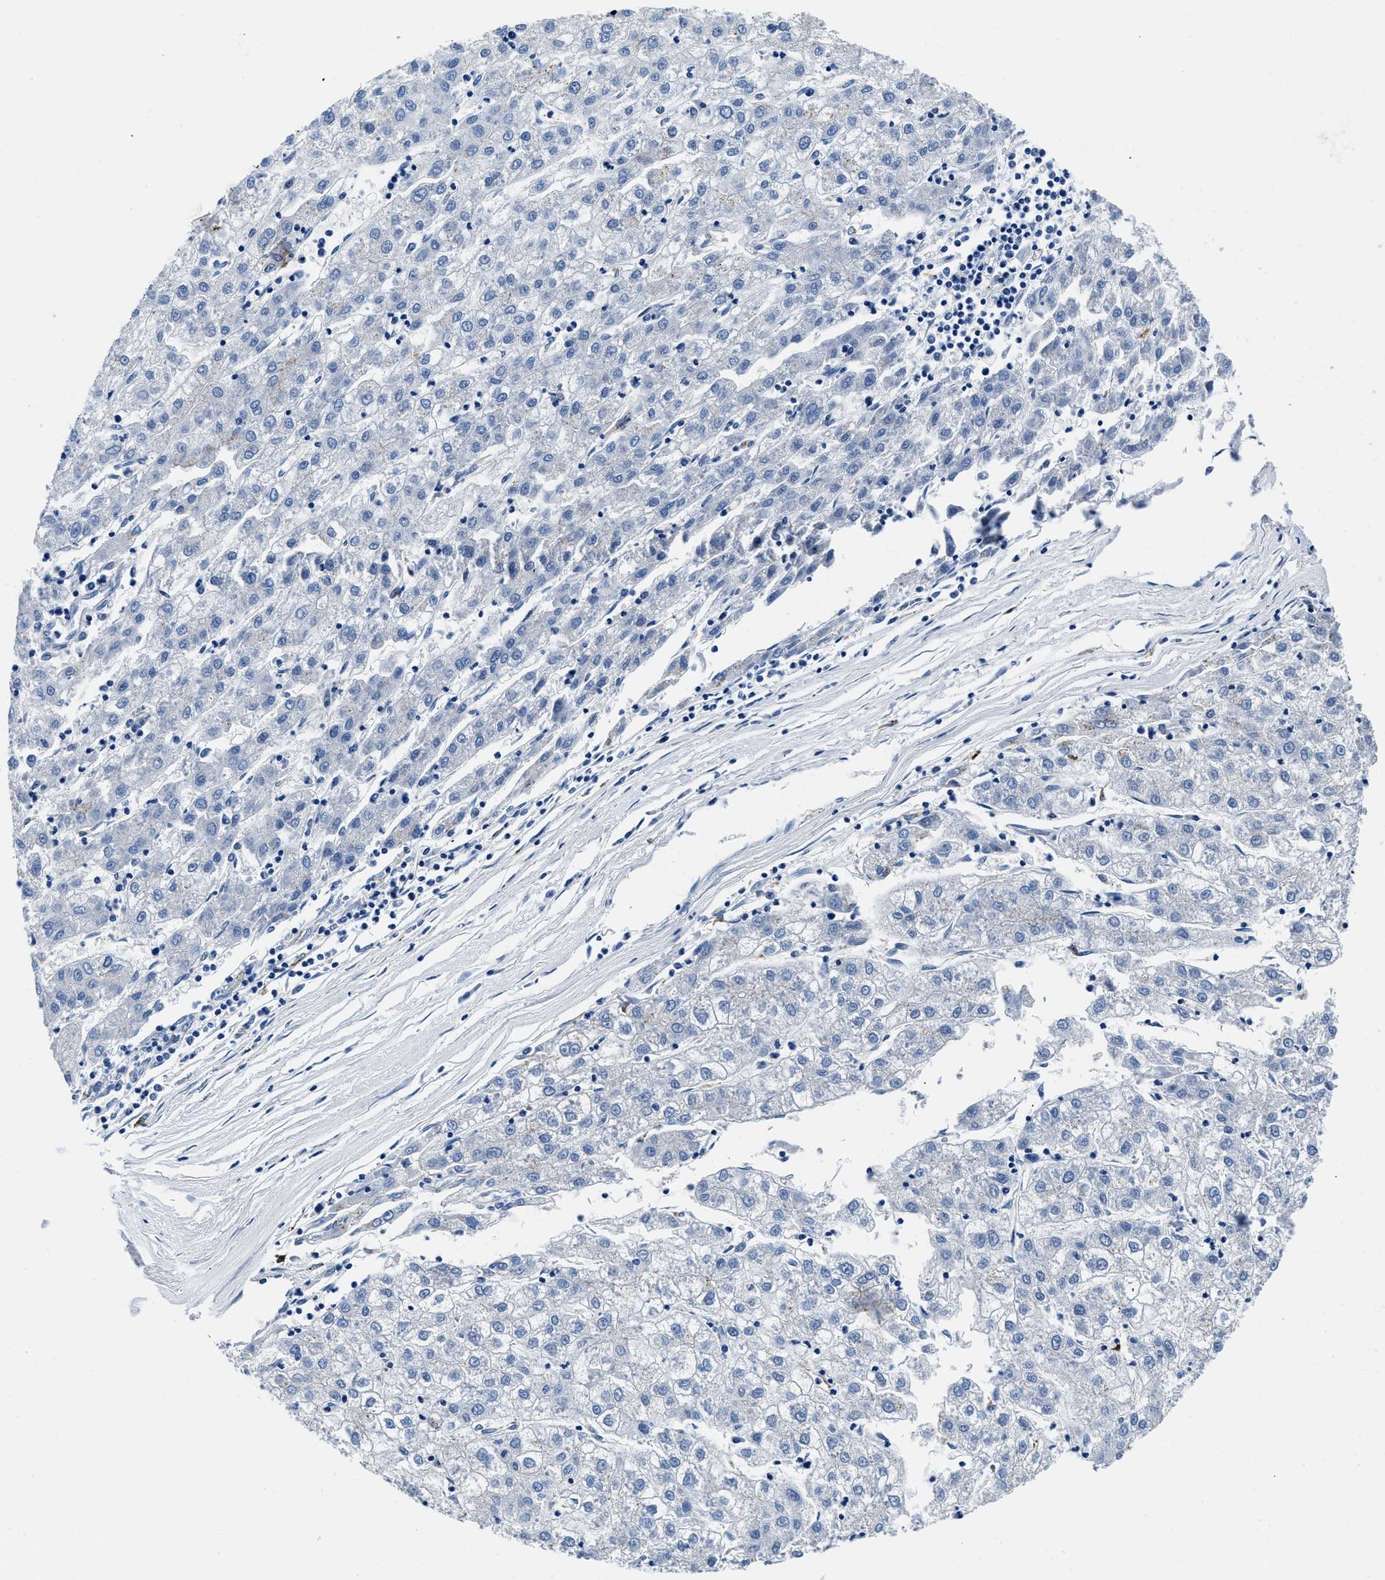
{"staining": {"intensity": "negative", "quantity": "none", "location": "none"}, "tissue": "liver cancer", "cell_type": "Tumor cells", "image_type": "cancer", "snomed": [{"axis": "morphology", "description": "Carcinoma, Hepatocellular, NOS"}, {"axis": "topography", "description": "Liver"}], "caption": "The immunohistochemistry image has no significant staining in tumor cells of liver hepatocellular carcinoma tissue.", "gene": "OR14K1", "patient": {"sex": "male", "age": 72}}